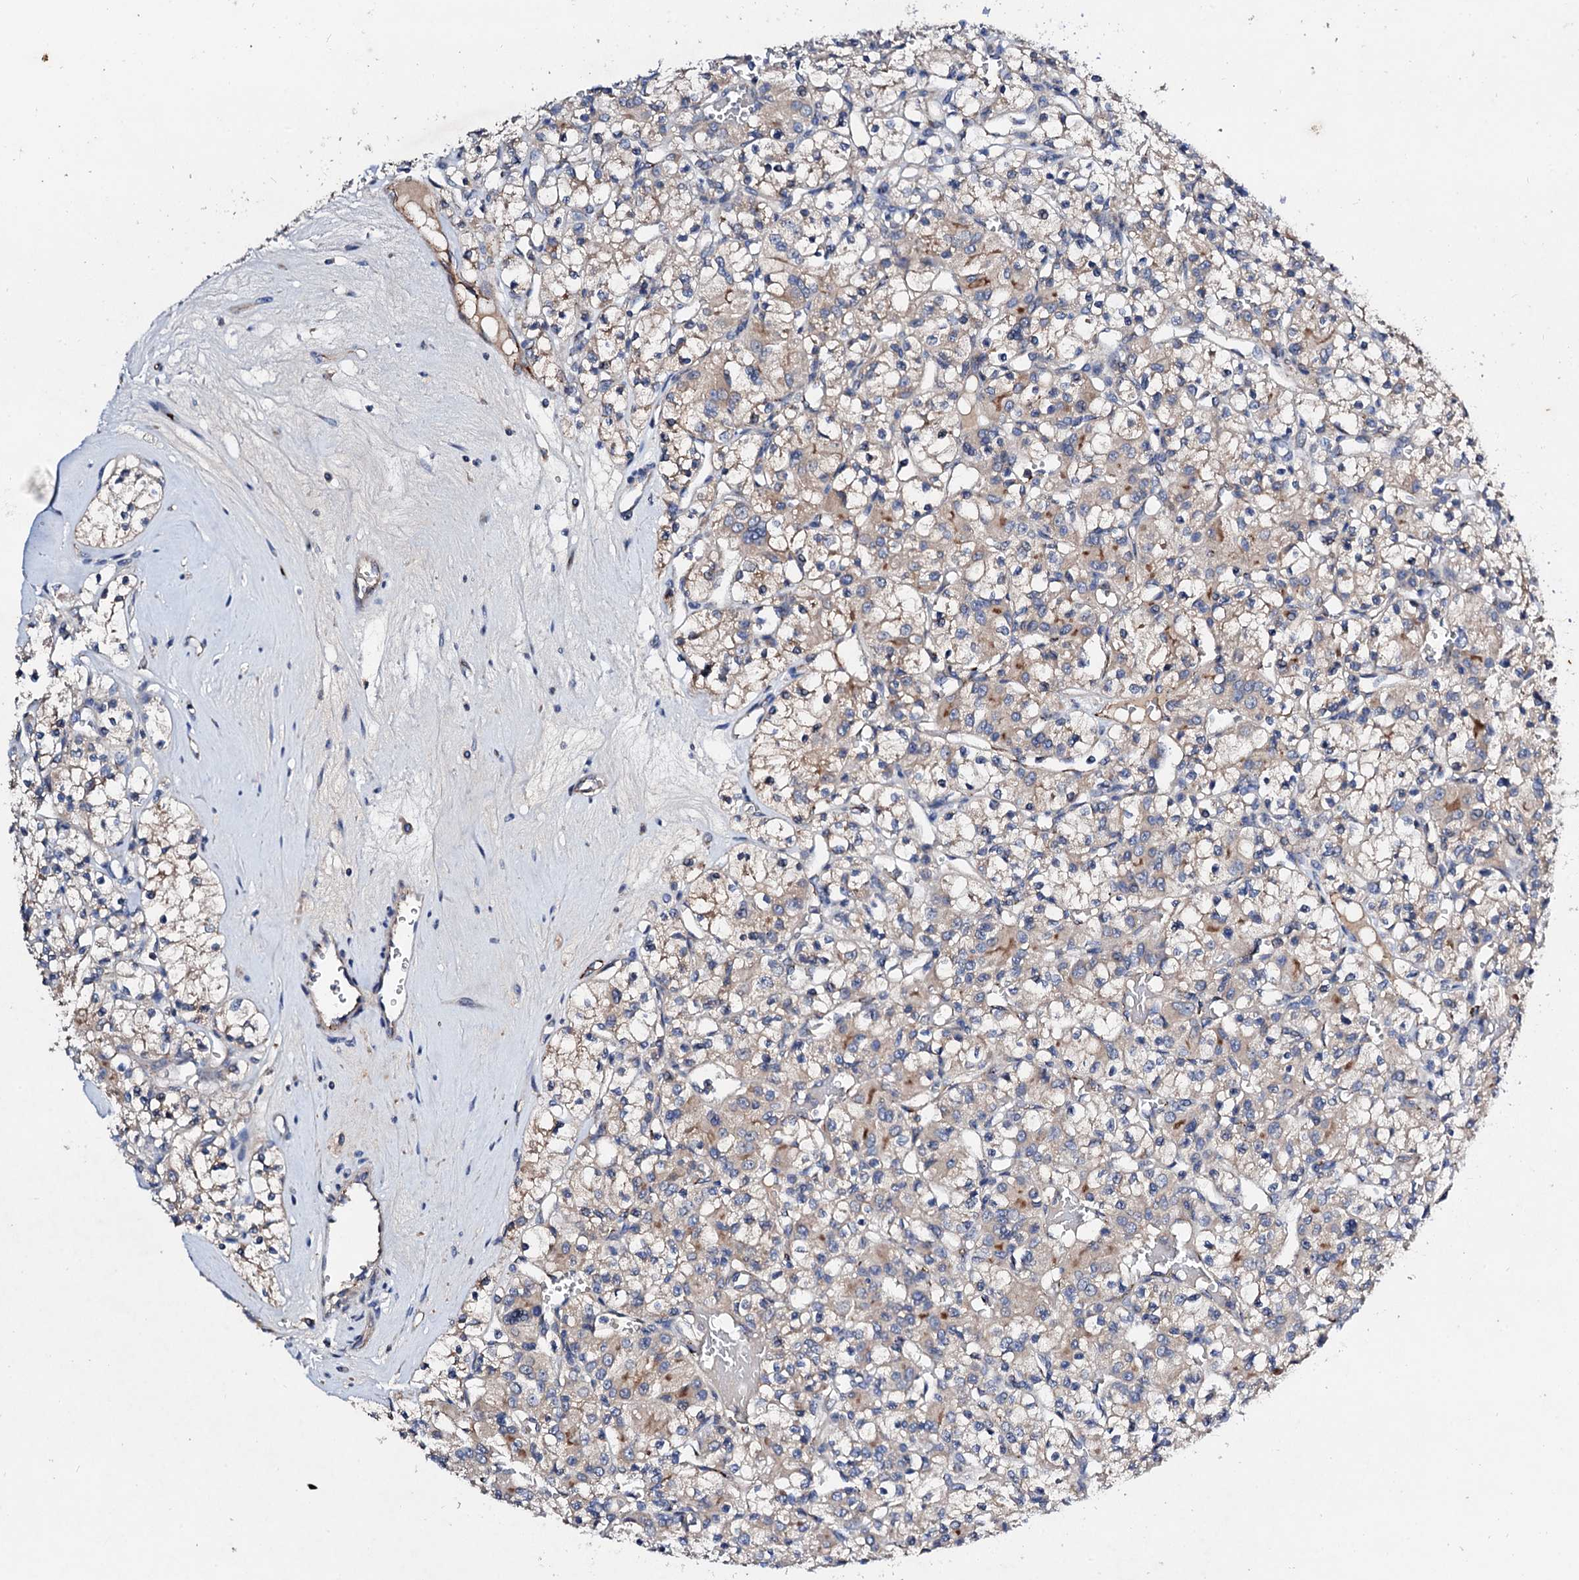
{"staining": {"intensity": "weak", "quantity": "25%-75%", "location": "cytoplasmic/membranous"}, "tissue": "renal cancer", "cell_type": "Tumor cells", "image_type": "cancer", "snomed": [{"axis": "morphology", "description": "Adenocarcinoma, NOS"}, {"axis": "topography", "description": "Kidney"}], "caption": "About 25%-75% of tumor cells in renal adenocarcinoma exhibit weak cytoplasmic/membranous protein positivity as visualized by brown immunohistochemical staining.", "gene": "FIBIN", "patient": {"sex": "female", "age": 59}}